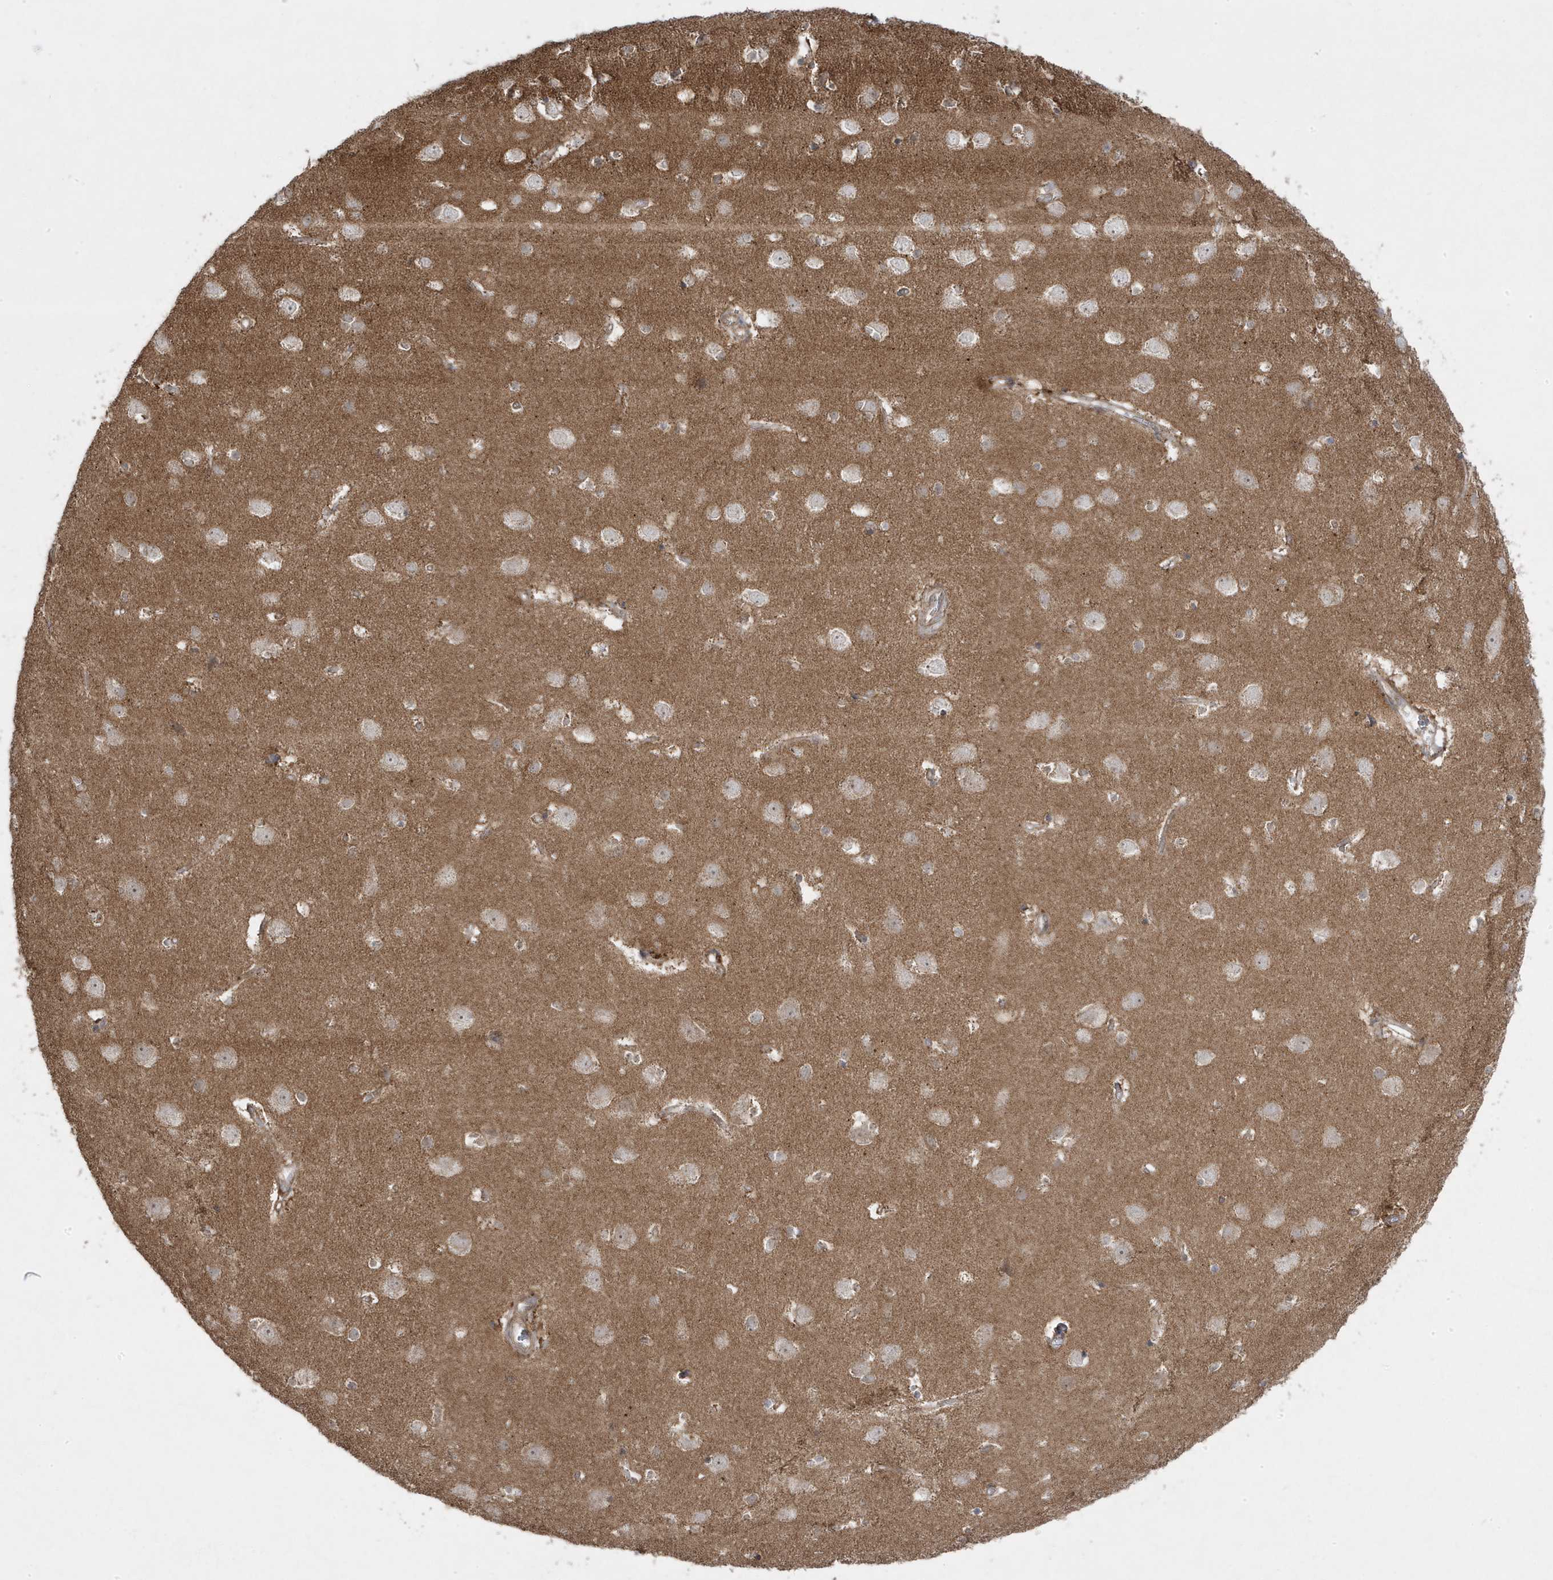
{"staining": {"intensity": "strong", "quantity": ">75%", "location": "cytoplasmic/membranous"}, "tissue": "cerebral cortex", "cell_type": "Endothelial cells", "image_type": "normal", "snomed": [{"axis": "morphology", "description": "Normal tissue, NOS"}, {"axis": "topography", "description": "Cerebral cortex"}], "caption": "The photomicrograph reveals a brown stain indicating the presence of a protein in the cytoplasmic/membranous of endothelial cells in cerebral cortex.", "gene": "CLUAP1", "patient": {"sex": "male", "age": 54}}